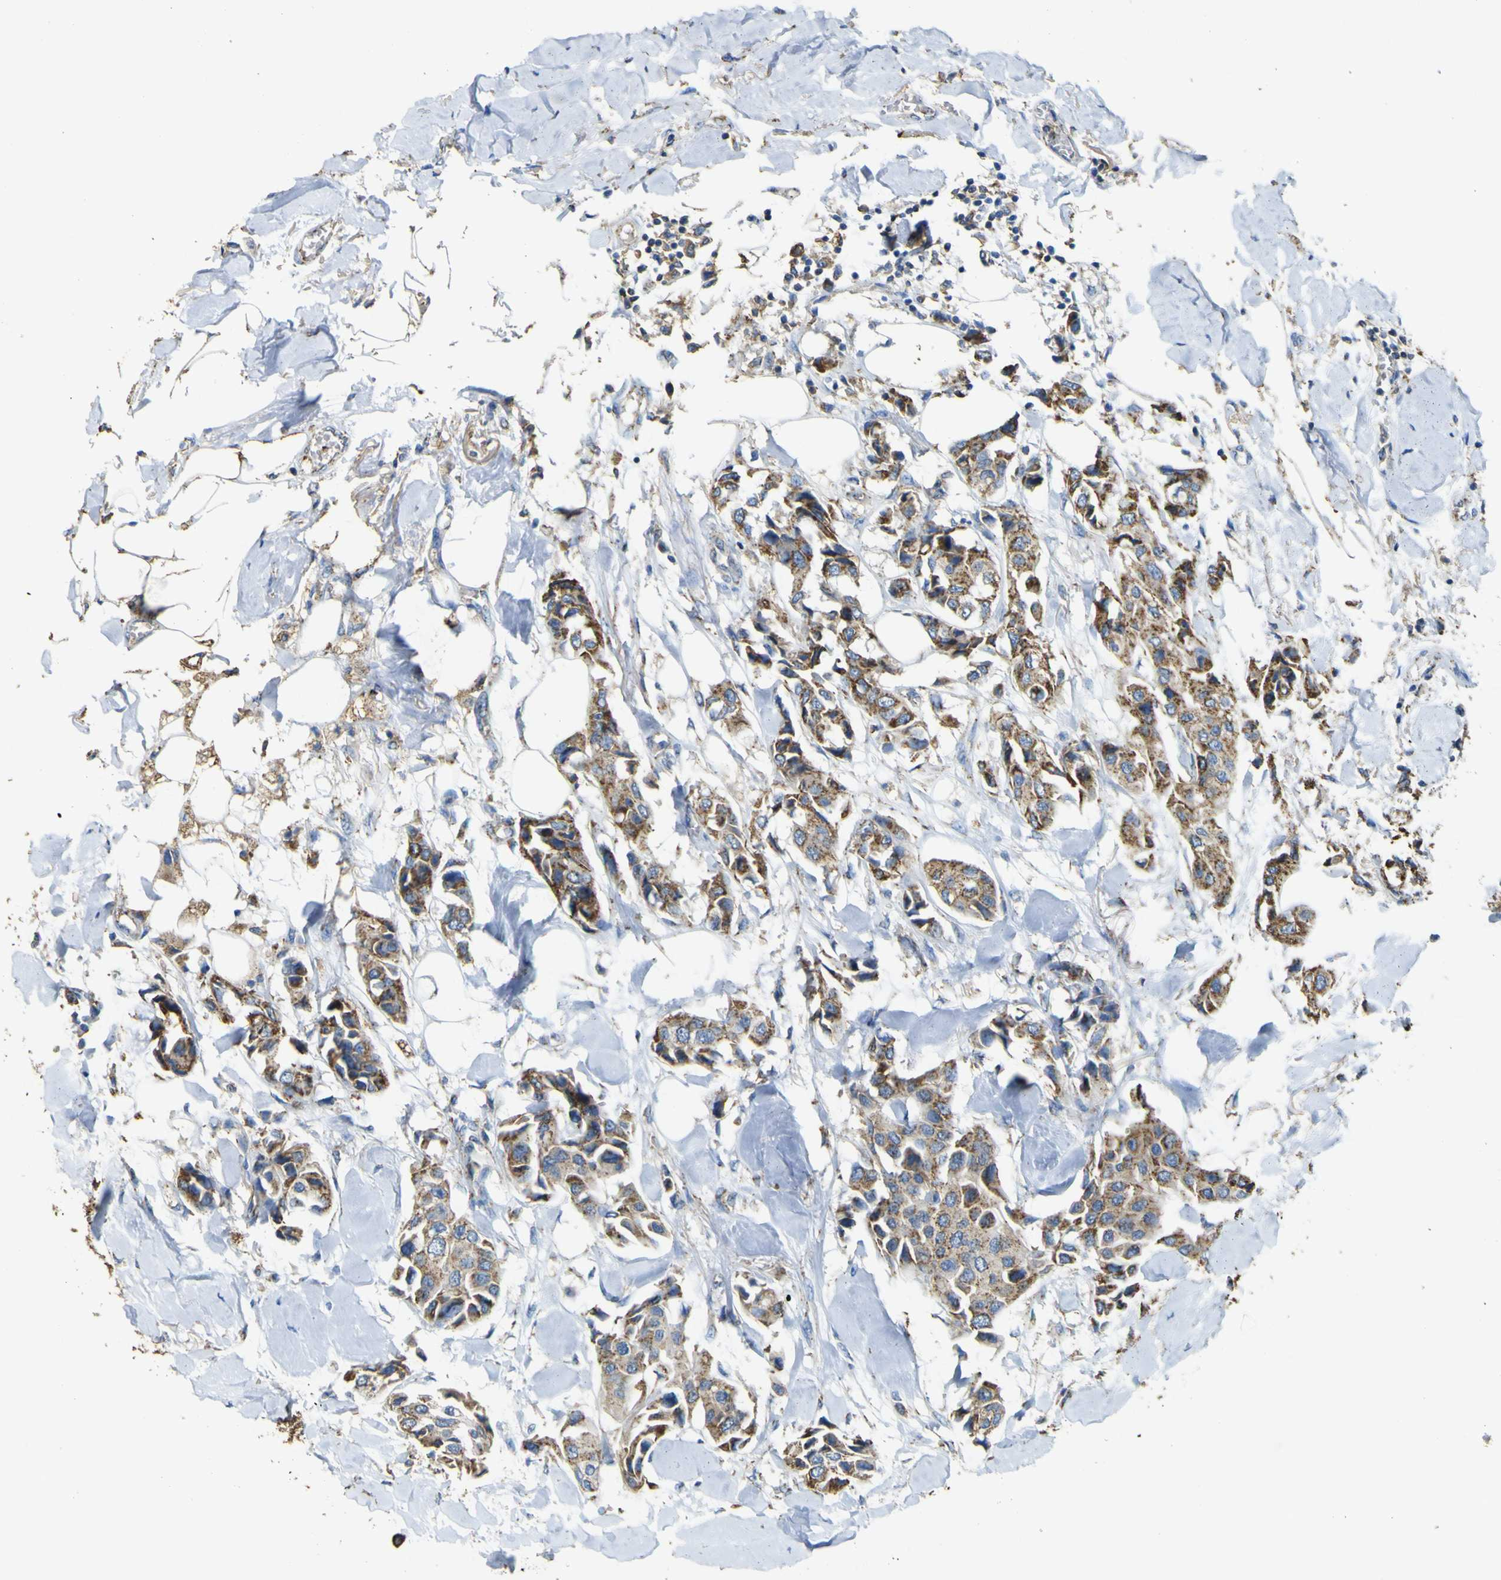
{"staining": {"intensity": "strong", "quantity": ">75%", "location": "cytoplasmic/membranous"}, "tissue": "breast cancer", "cell_type": "Tumor cells", "image_type": "cancer", "snomed": [{"axis": "morphology", "description": "Duct carcinoma"}, {"axis": "topography", "description": "Breast"}], "caption": "IHC of human breast cancer (infiltrating ductal carcinoma) shows high levels of strong cytoplasmic/membranous staining in approximately >75% of tumor cells. (DAB = brown stain, brightfield microscopy at high magnification).", "gene": "ACSL3", "patient": {"sex": "female", "age": 80}}